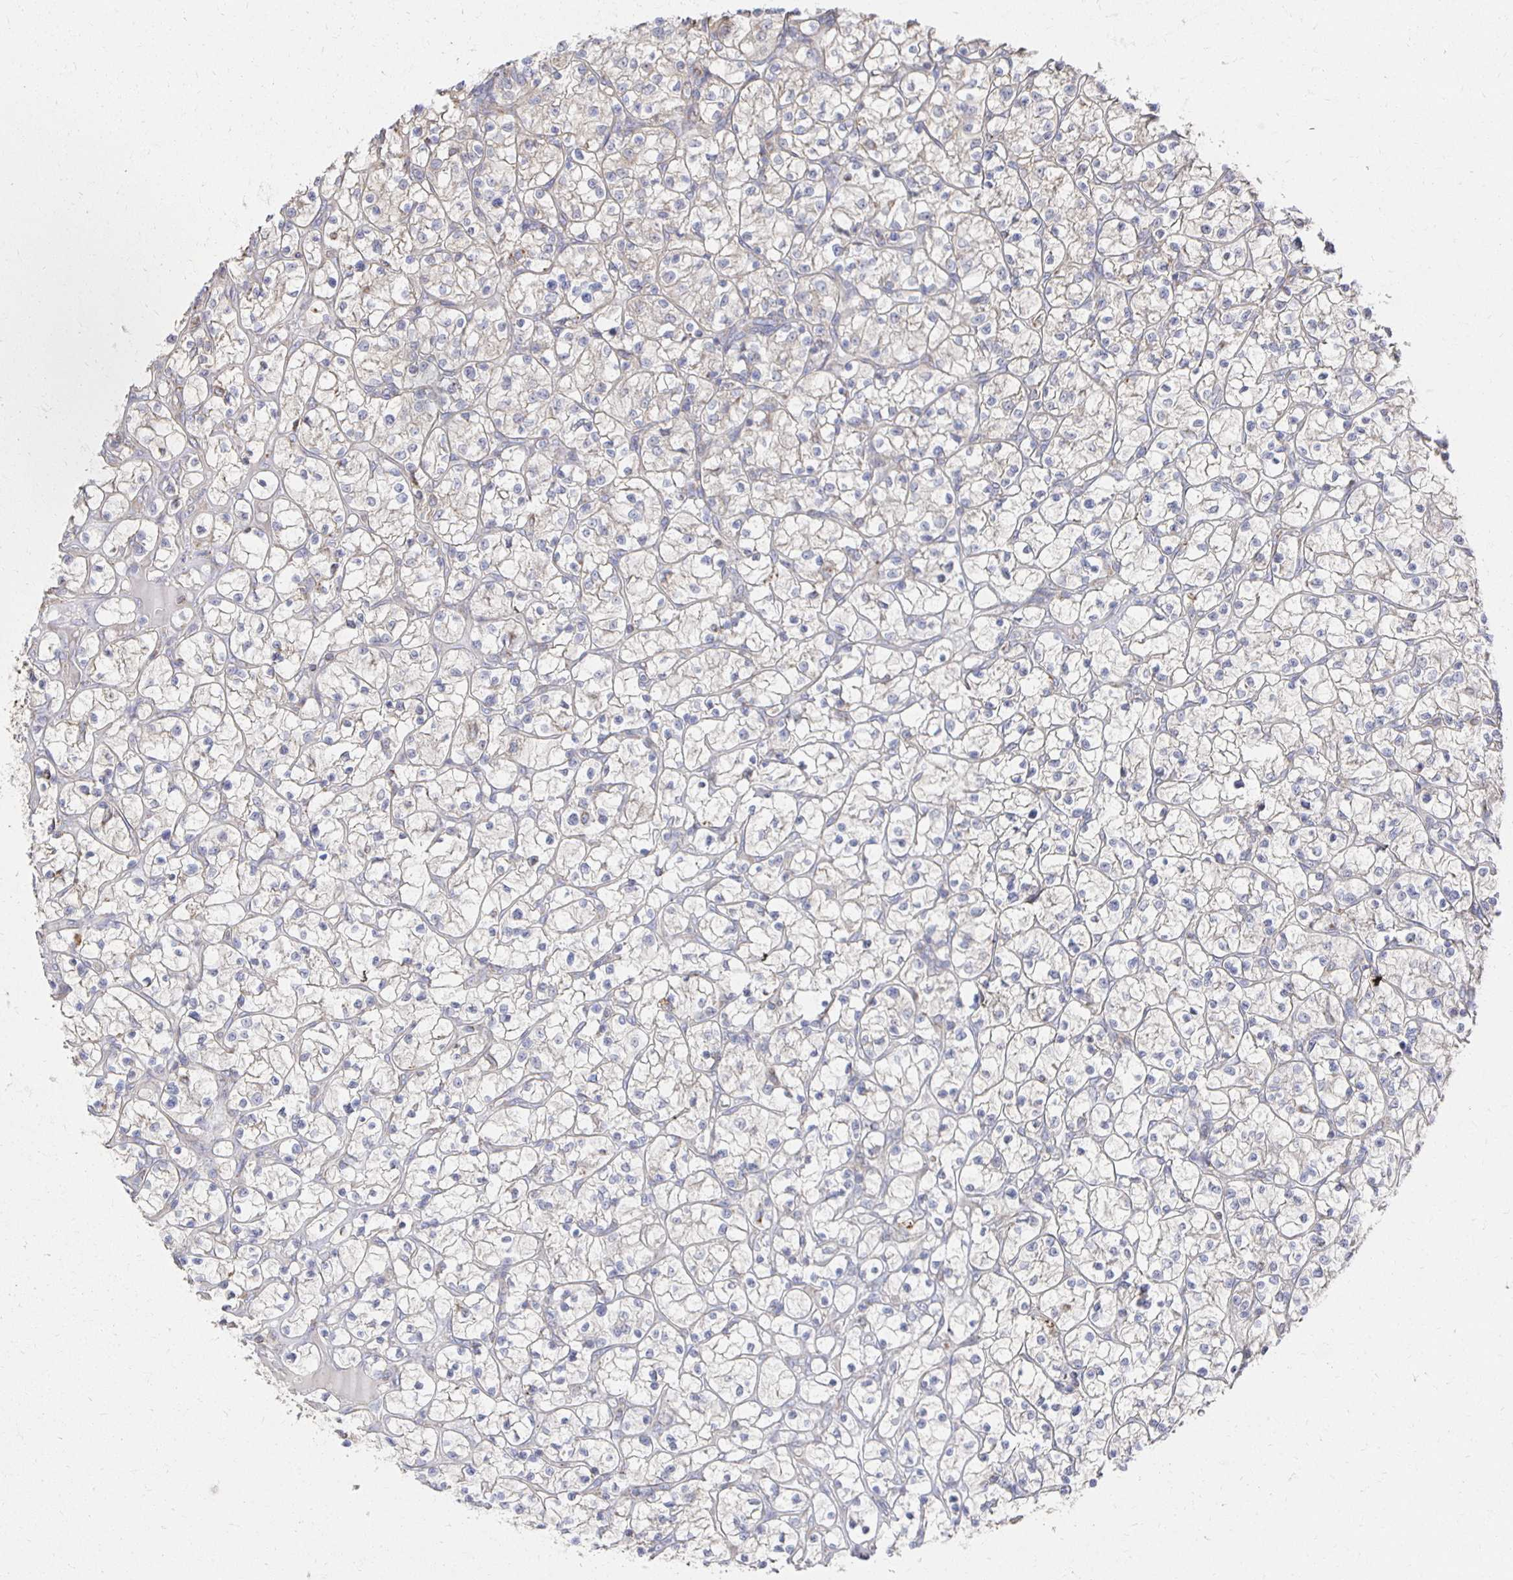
{"staining": {"intensity": "weak", "quantity": "<25%", "location": "cytoplasmic/membranous"}, "tissue": "renal cancer", "cell_type": "Tumor cells", "image_type": "cancer", "snomed": [{"axis": "morphology", "description": "Adenocarcinoma, NOS"}, {"axis": "topography", "description": "Kidney"}], "caption": "Immunohistochemistry (IHC) of renal cancer demonstrates no positivity in tumor cells.", "gene": "NKX2-8", "patient": {"sex": "female", "age": 64}}